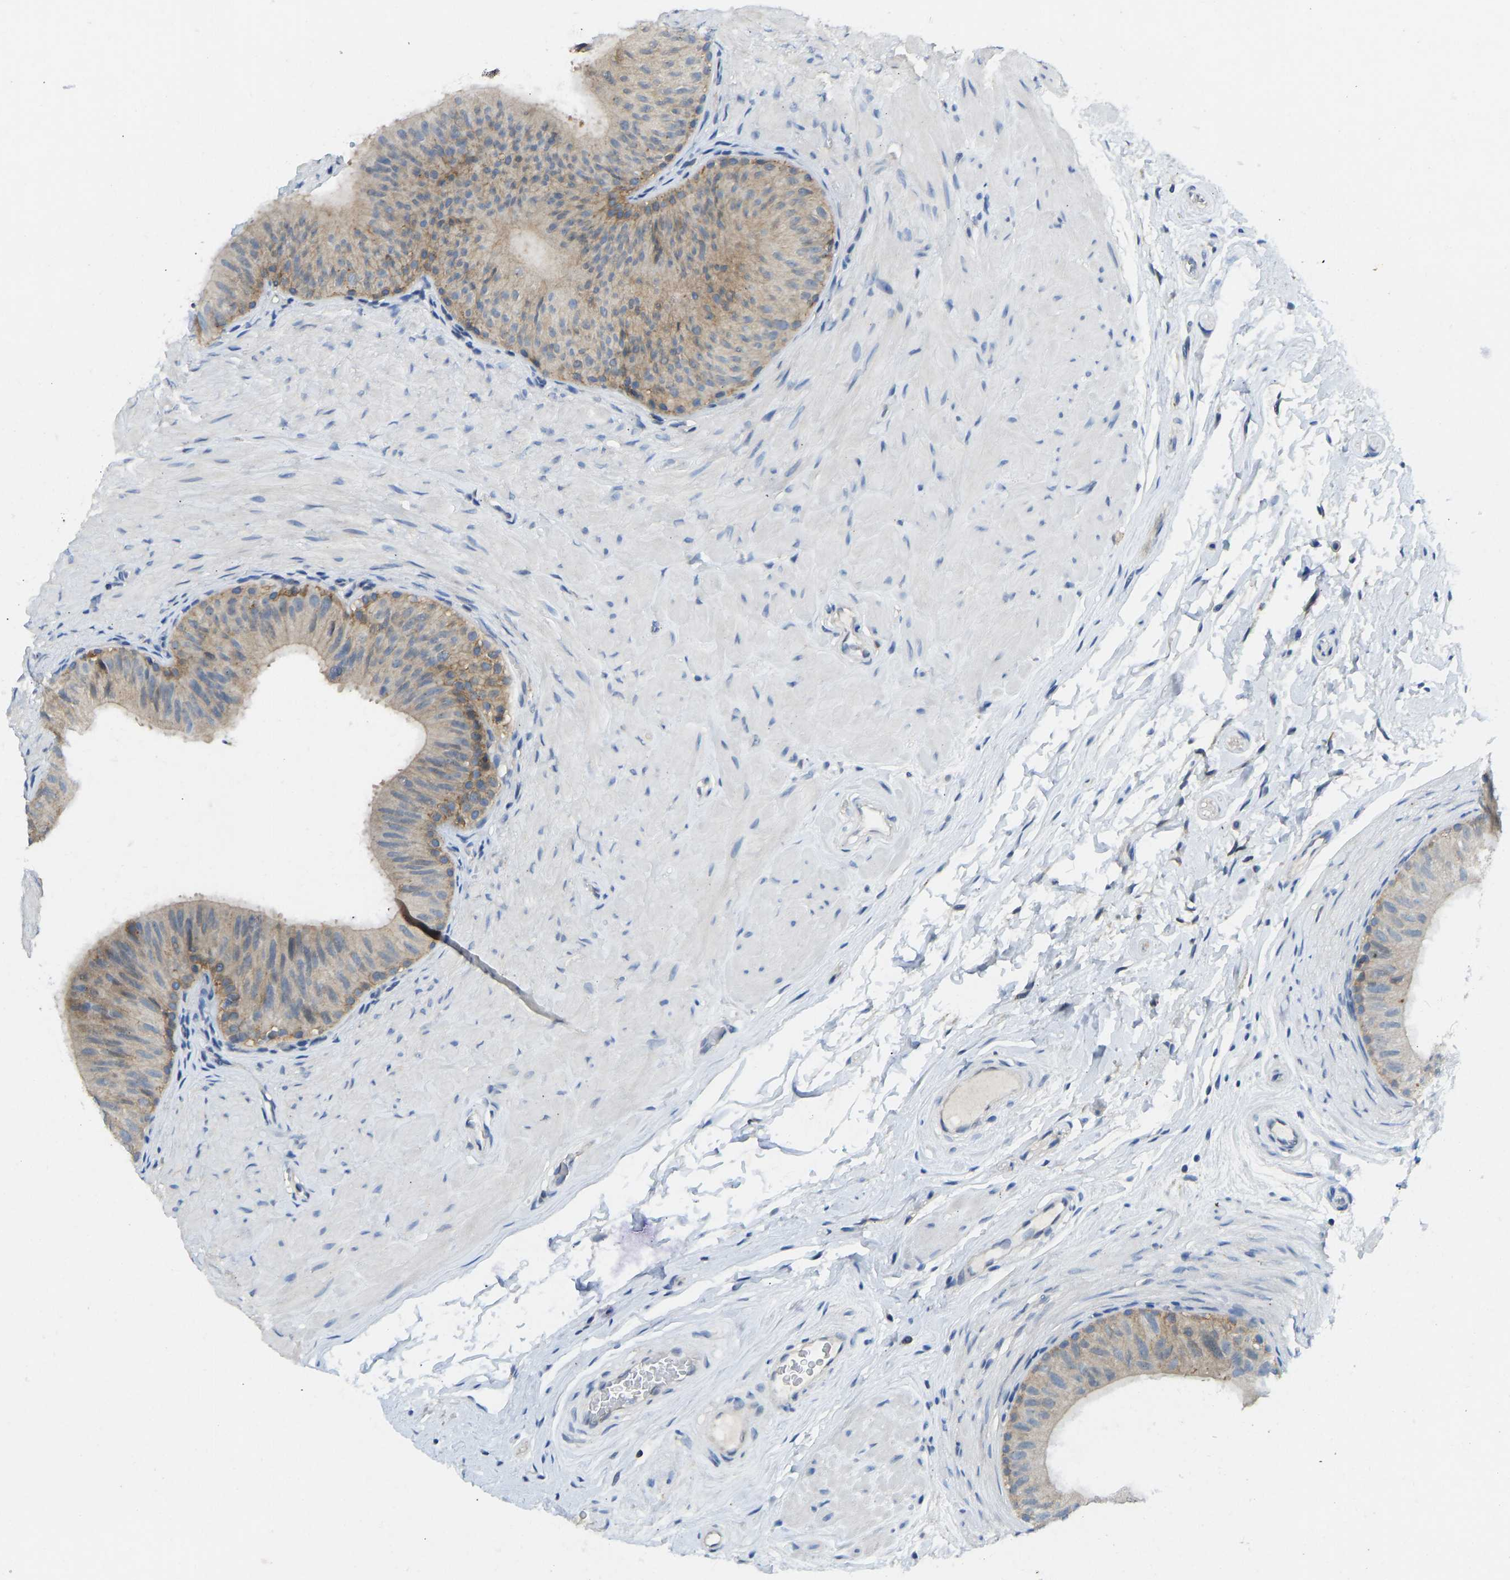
{"staining": {"intensity": "moderate", "quantity": "25%-75%", "location": "cytoplasmic/membranous"}, "tissue": "epididymis", "cell_type": "Glandular cells", "image_type": "normal", "snomed": [{"axis": "morphology", "description": "Normal tissue, NOS"}, {"axis": "topography", "description": "Epididymis"}], "caption": "This image shows immunohistochemistry staining of unremarkable human epididymis, with medium moderate cytoplasmic/membranous staining in approximately 25%-75% of glandular cells.", "gene": "NDRG3", "patient": {"sex": "male", "age": 34}}